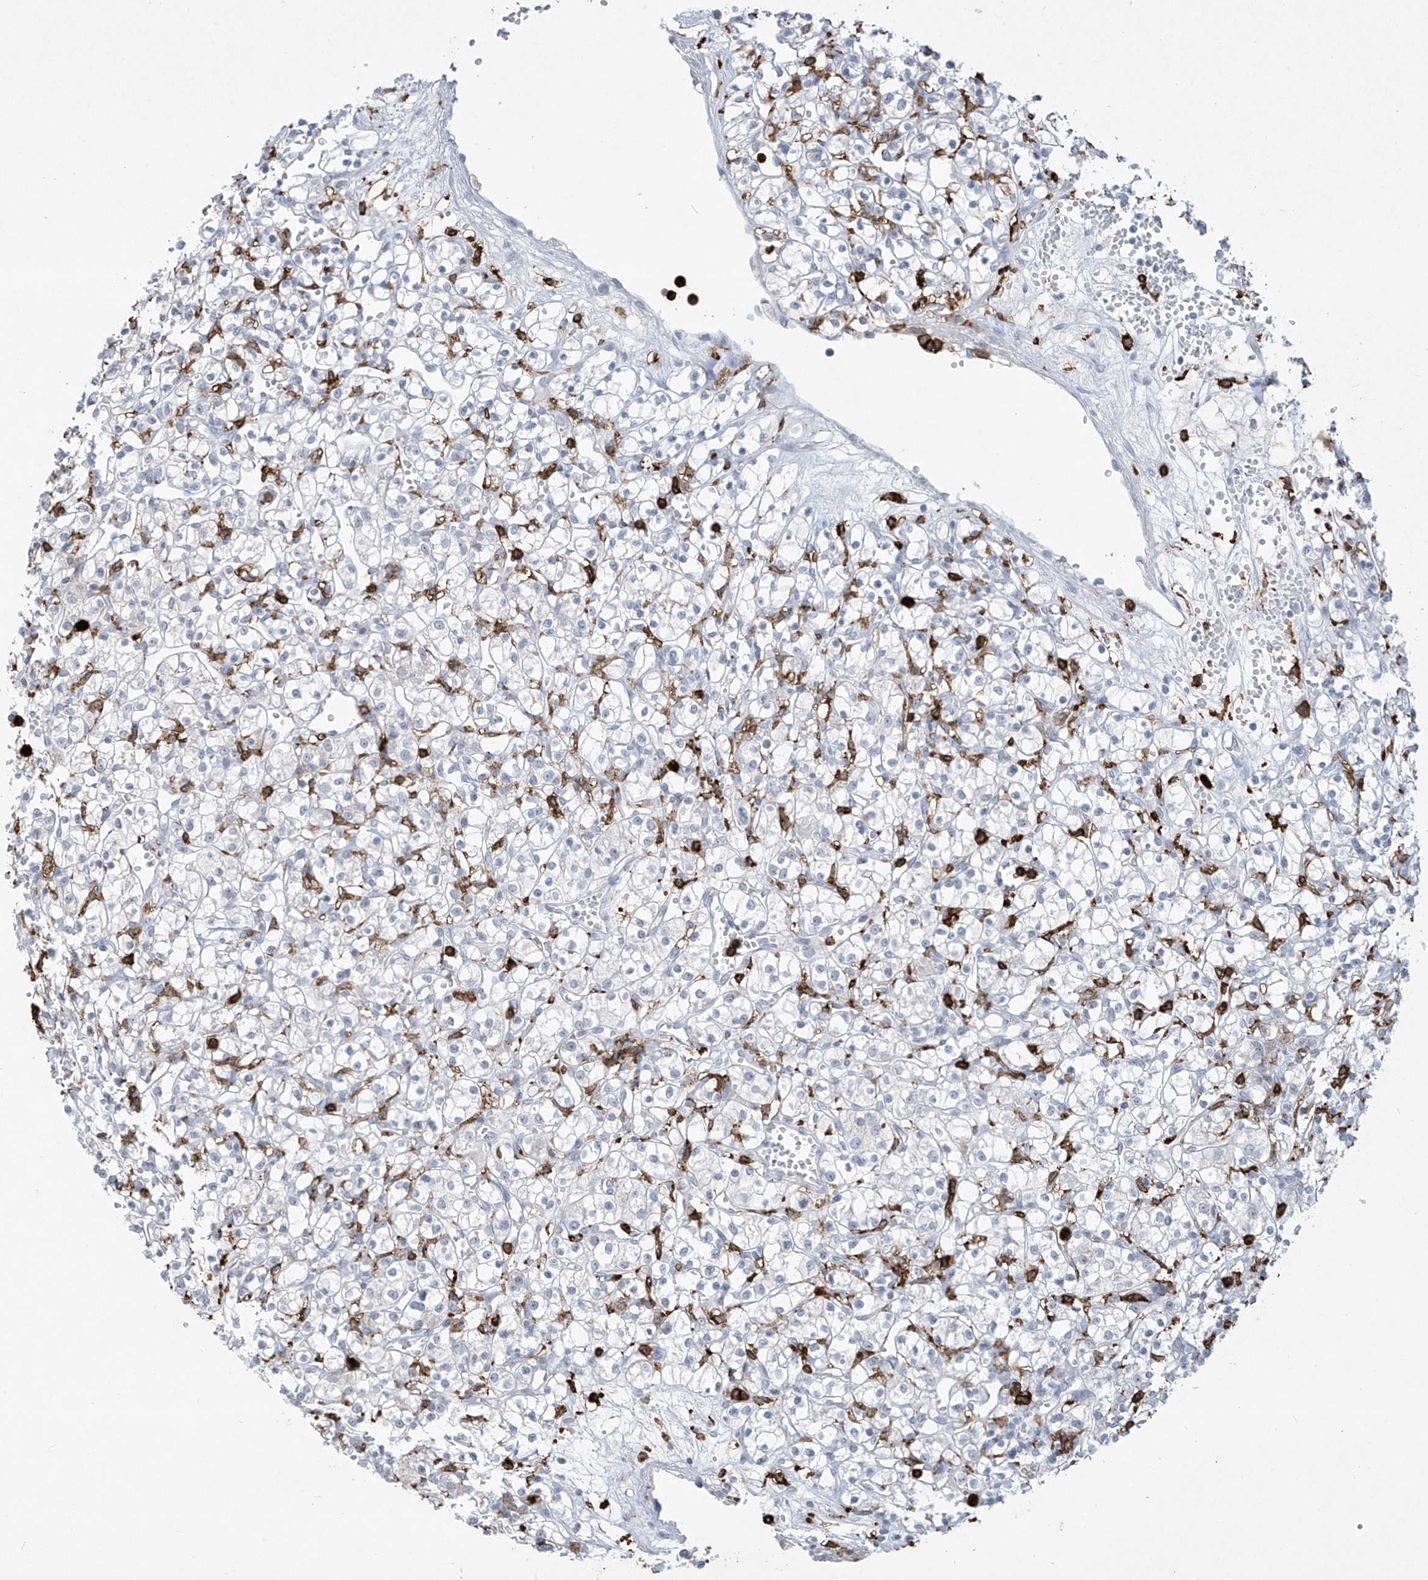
{"staining": {"intensity": "negative", "quantity": "none", "location": "none"}, "tissue": "renal cancer", "cell_type": "Tumor cells", "image_type": "cancer", "snomed": [{"axis": "morphology", "description": "Adenocarcinoma, NOS"}, {"axis": "topography", "description": "Kidney"}], "caption": "Tumor cells show no significant staining in renal cancer. (DAB immunohistochemistry (IHC), high magnification).", "gene": "FCGR3A", "patient": {"sex": "female", "age": 59}}